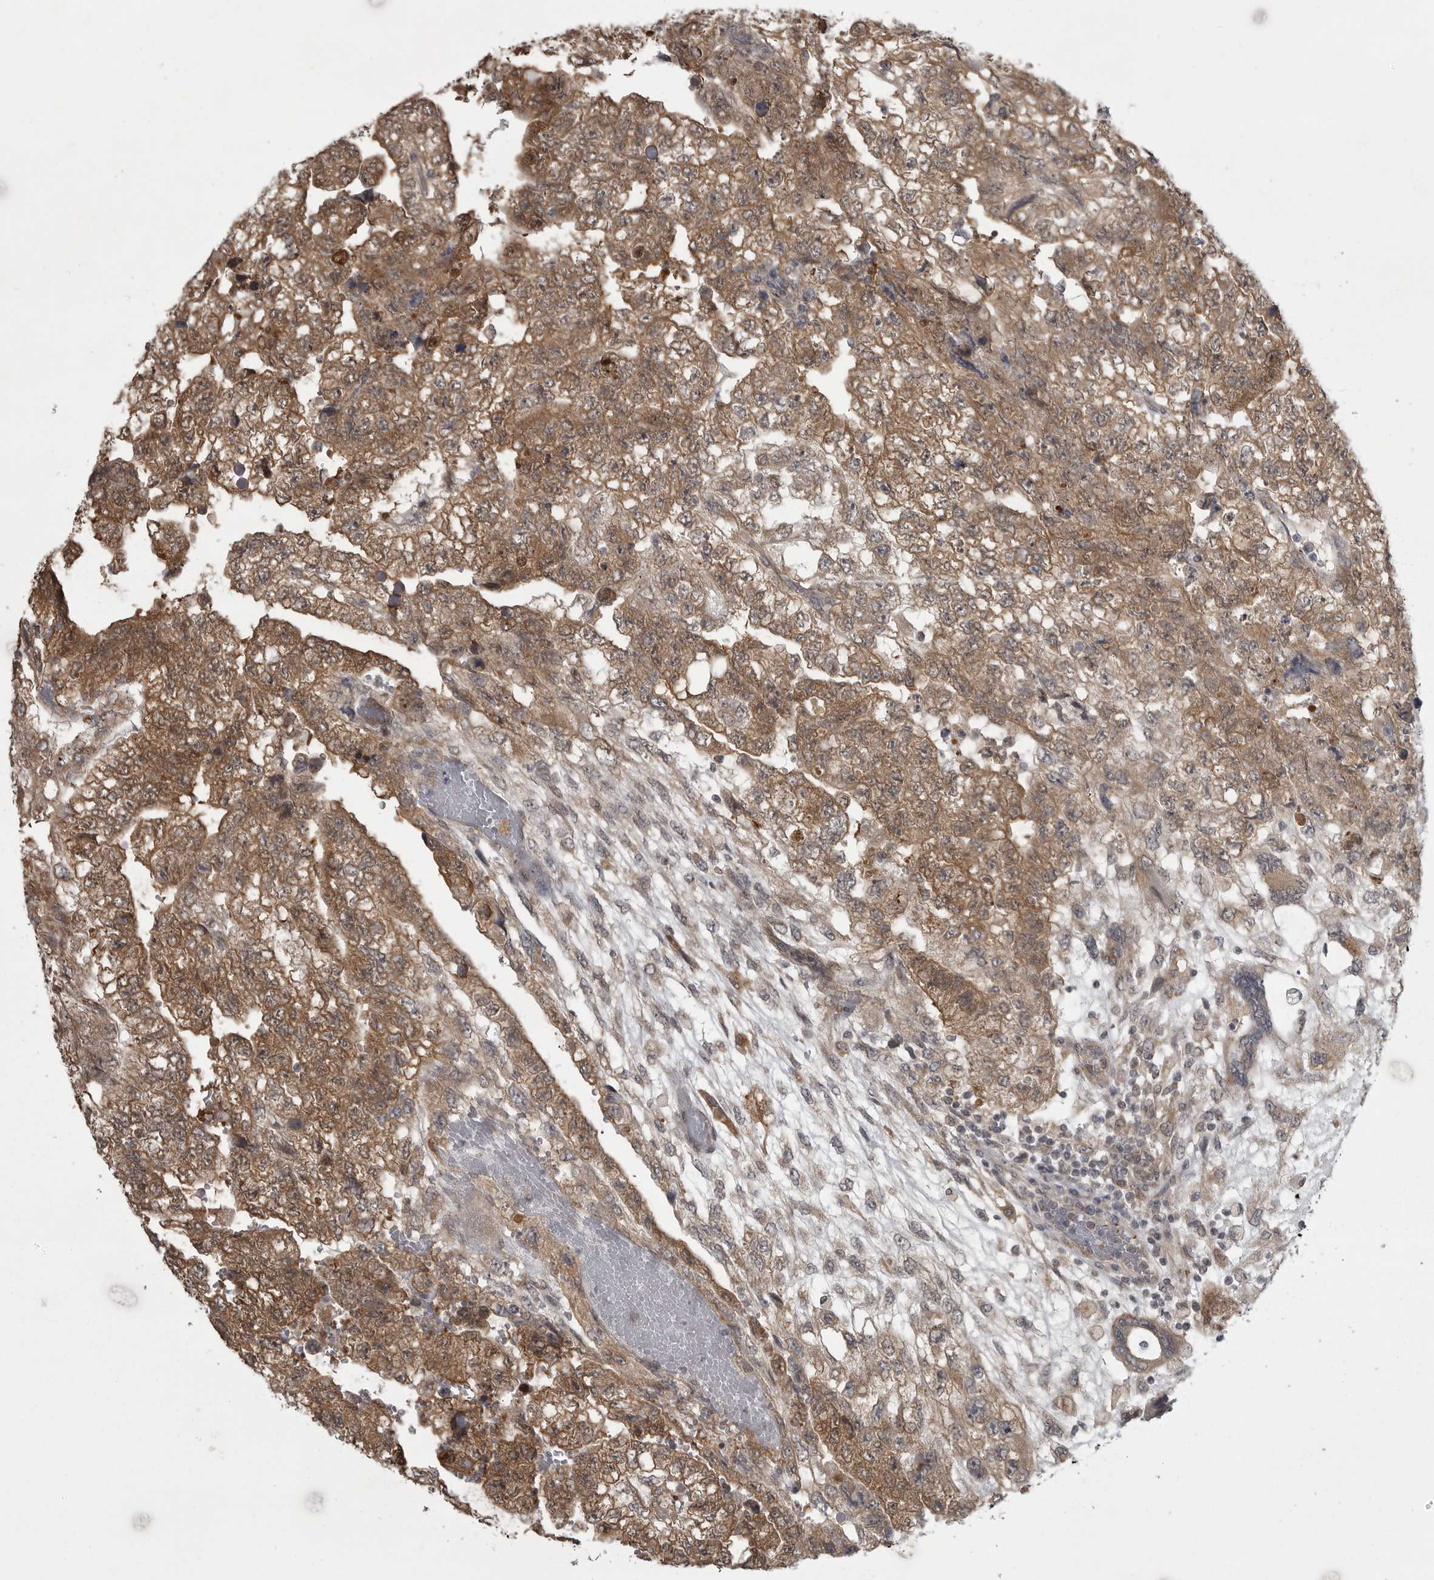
{"staining": {"intensity": "moderate", "quantity": ">75%", "location": "cytoplasmic/membranous"}, "tissue": "testis cancer", "cell_type": "Tumor cells", "image_type": "cancer", "snomed": [{"axis": "morphology", "description": "Carcinoma, Embryonal, NOS"}, {"axis": "topography", "description": "Testis"}], "caption": "Tumor cells display moderate cytoplasmic/membranous expression in approximately >75% of cells in testis cancer (embryonal carcinoma). (brown staining indicates protein expression, while blue staining denotes nuclei).", "gene": "PPP1R9A", "patient": {"sex": "male", "age": 36}}